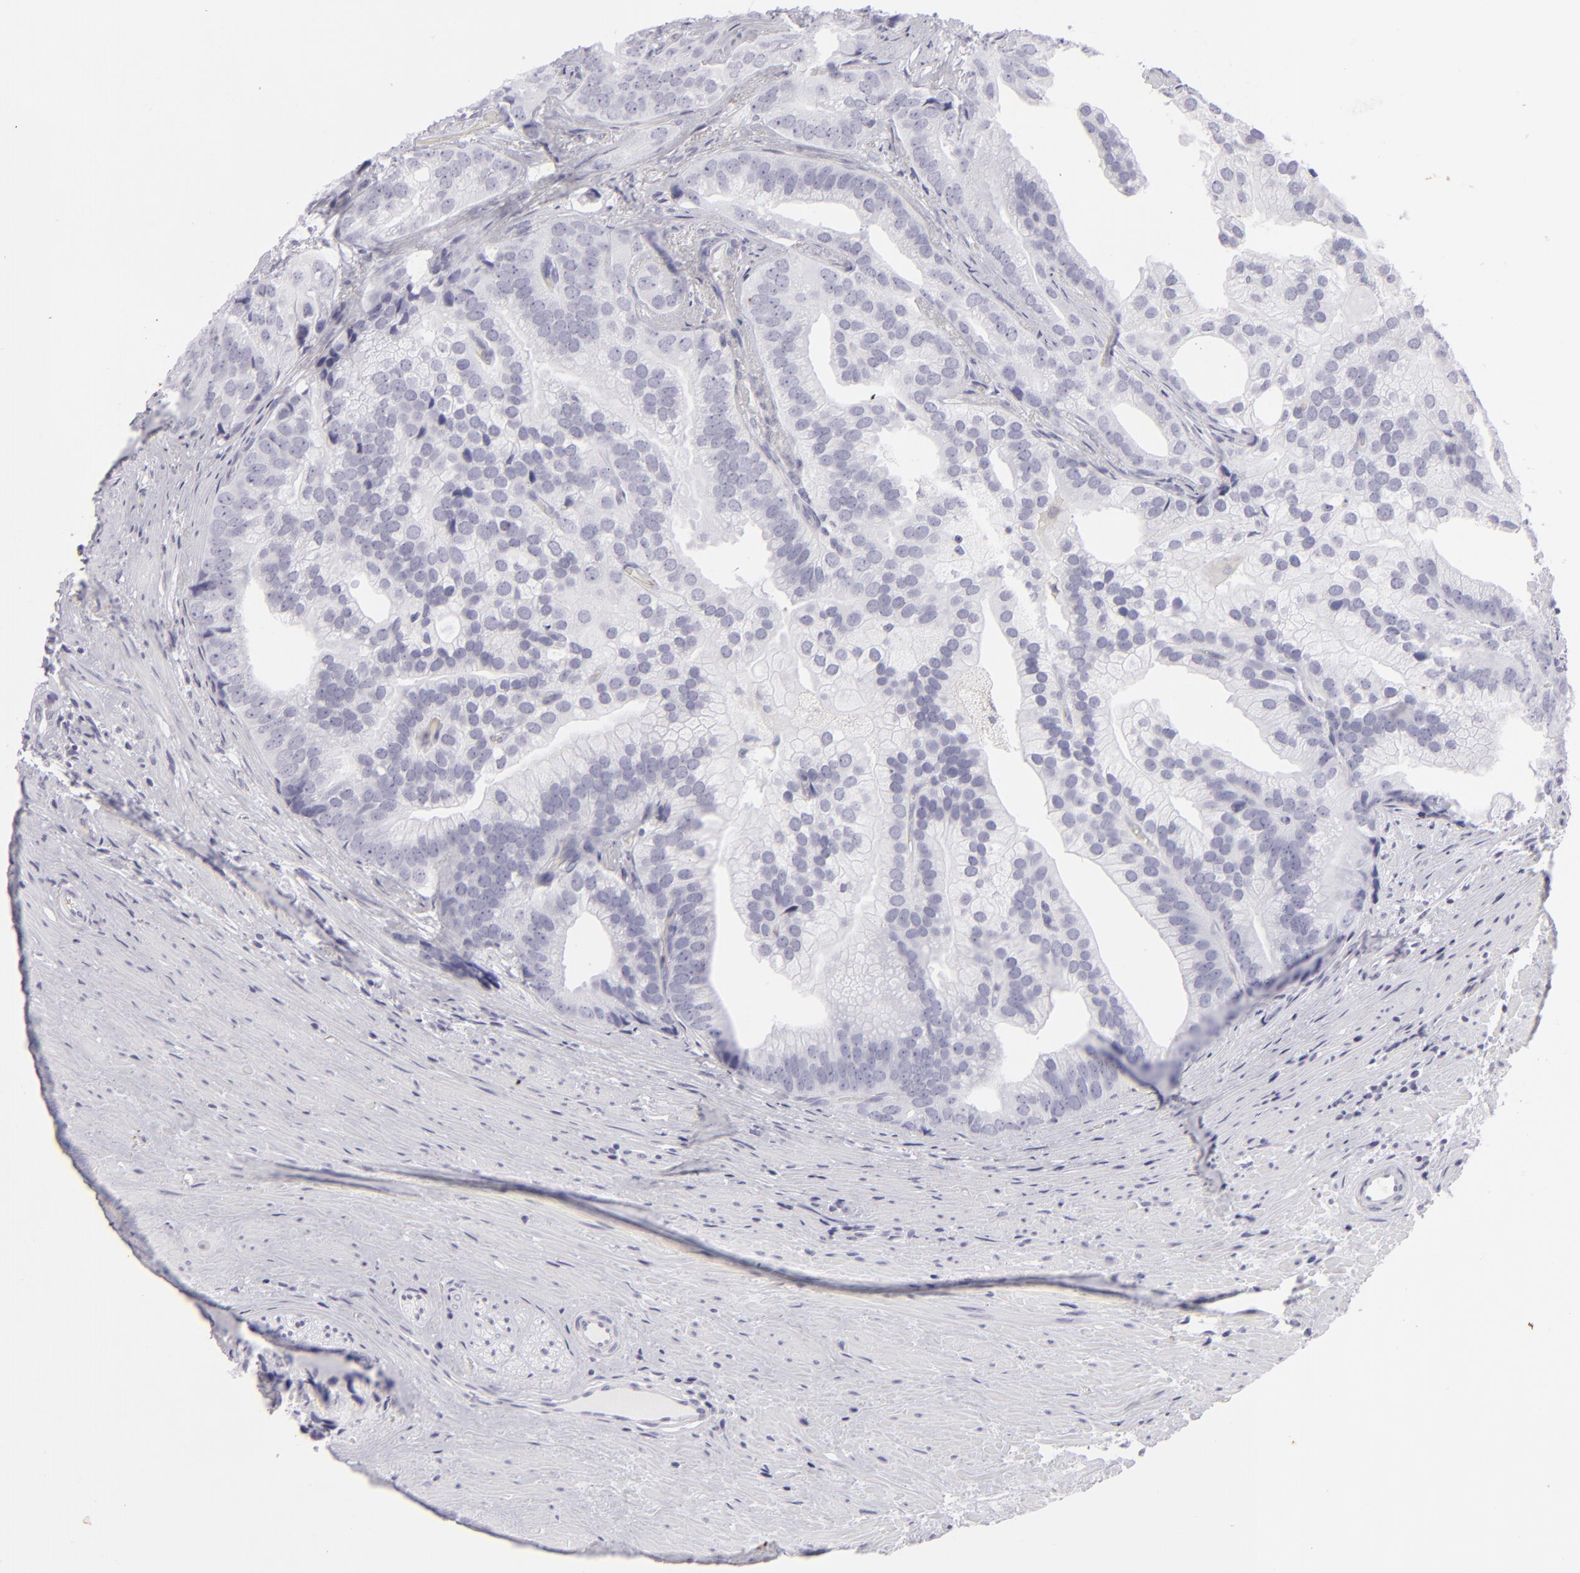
{"staining": {"intensity": "negative", "quantity": "none", "location": "none"}, "tissue": "prostate cancer", "cell_type": "Tumor cells", "image_type": "cancer", "snomed": [{"axis": "morphology", "description": "Adenocarcinoma, Low grade"}, {"axis": "topography", "description": "Prostate"}], "caption": "High power microscopy histopathology image of an IHC photomicrograph of low-grade adenocarcinoma (prostate), revealing no significant expression in tumor cells.", "gene": "KRT1", "patient": {"sex": "male", "age": 71}}